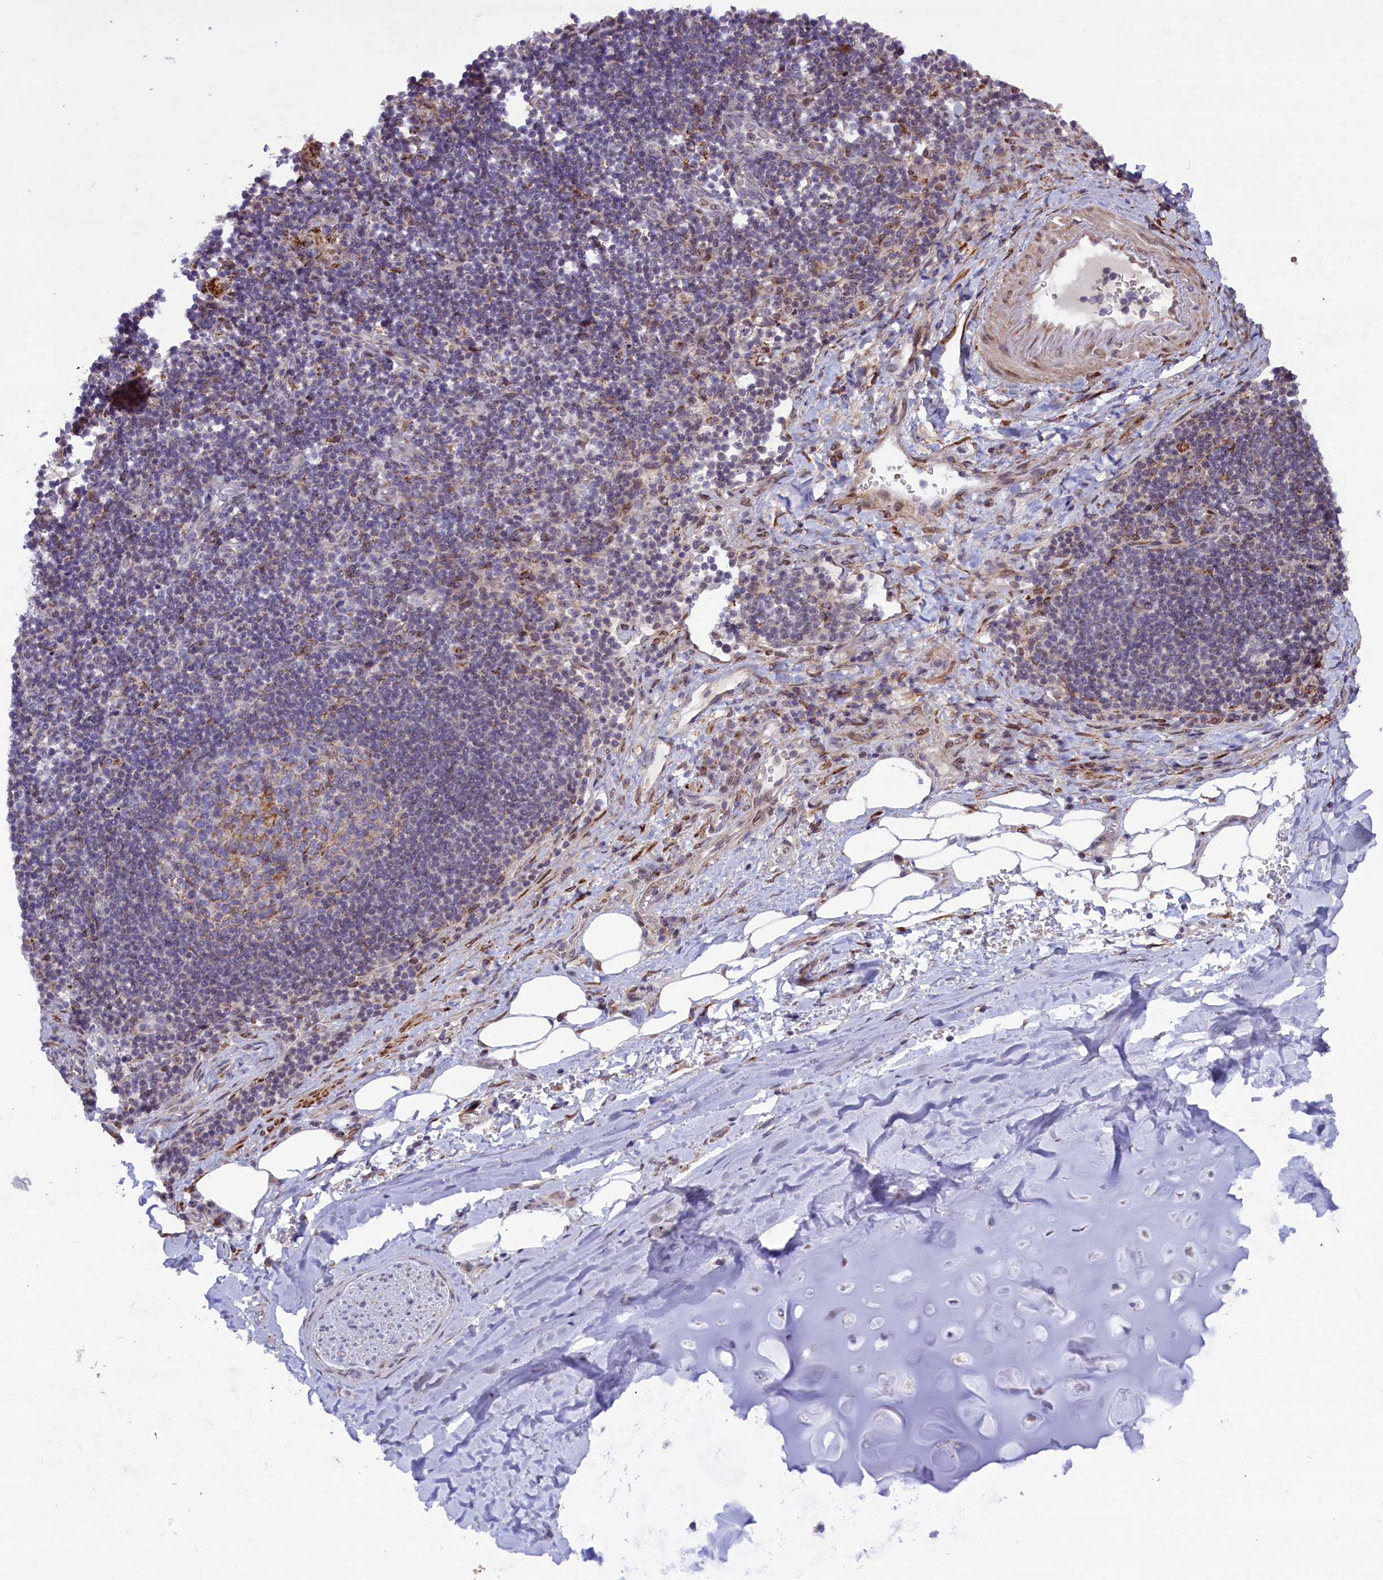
{"staining": {"intensity": "negative", "quantity": "none", "location": "none"}, "tissue": "adipose tissue", "cell_type": "Adipocytes", "image_type": "normal", "snomed": [{"axis": "morphology", "description": "Normal tissue, NOS"}, {"axis": "topography", "description": "Lymph node"}, {"axis": "topography", "description": "Cartilage tissue"}, {"axis": "topography", "description": "Bronchus"}], "caption": "Immunohistochemical staining of normal adipose tissue reveals no significant expression in adipocytes. (DAB immunohistochemistry (IHC), high magnification).", "gene": "MIEF2", "patient": {"sex": "male", "age": 63}}